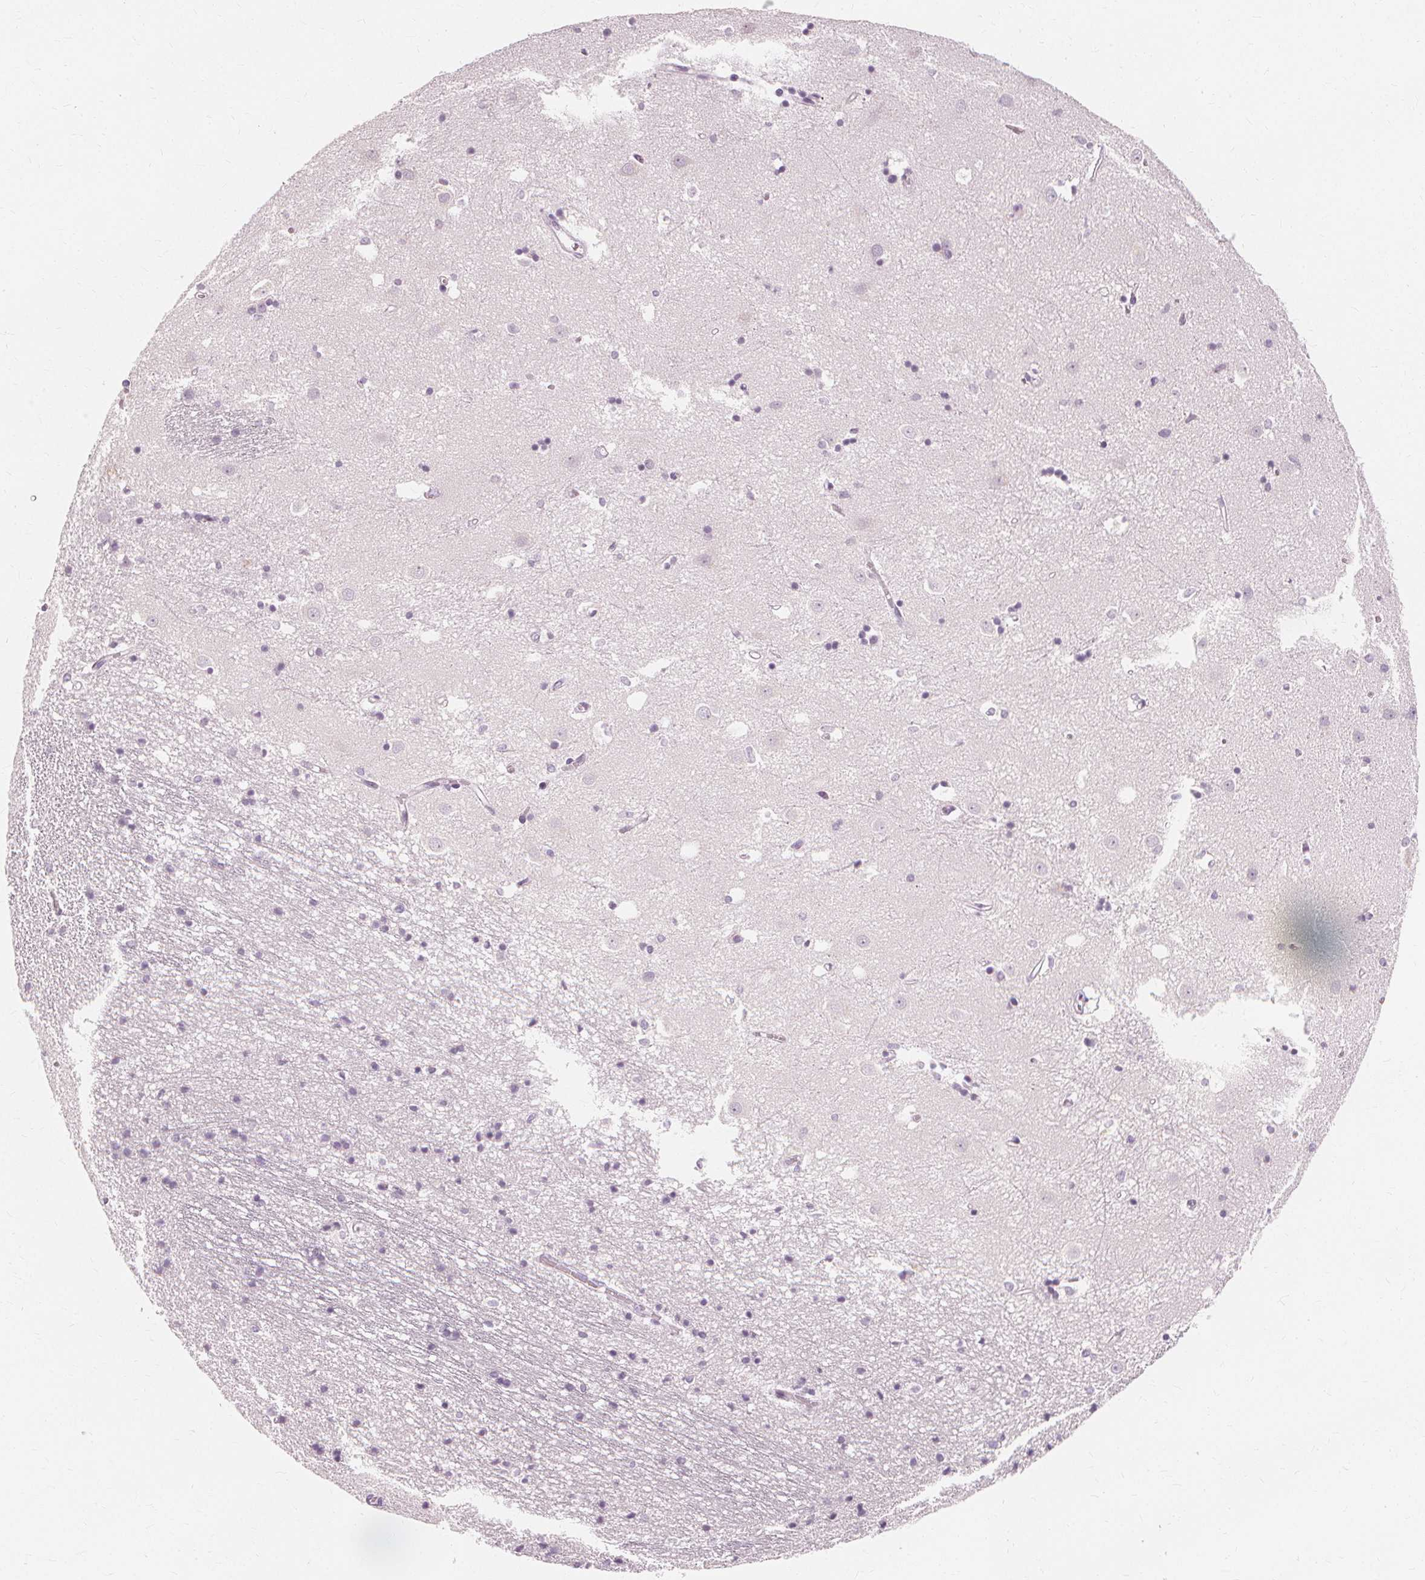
{"staining": {"intensity": "negative", "quantity": "none", "location": "none"}, "tissue": "caudate", "cell_type": "Glial cells", "image_type": "normal", "snomed": [{"axis": "morphology", "description": "Normal tissue, NOS"}, {"axis": "topography", "description": "Lateral ventricle wall"}], "caption": "High power microscopy micrograph of an IHC photomicrograph of normal caudate, revealing no significant positivity in glial cells. Brightfield microscopy of immunohistochemistry stained with DAB (brown) and hematoxylin (blue), captured at high magnification.", "gene": "MUC12", "patient": {"sex": "male", "age": 54}}